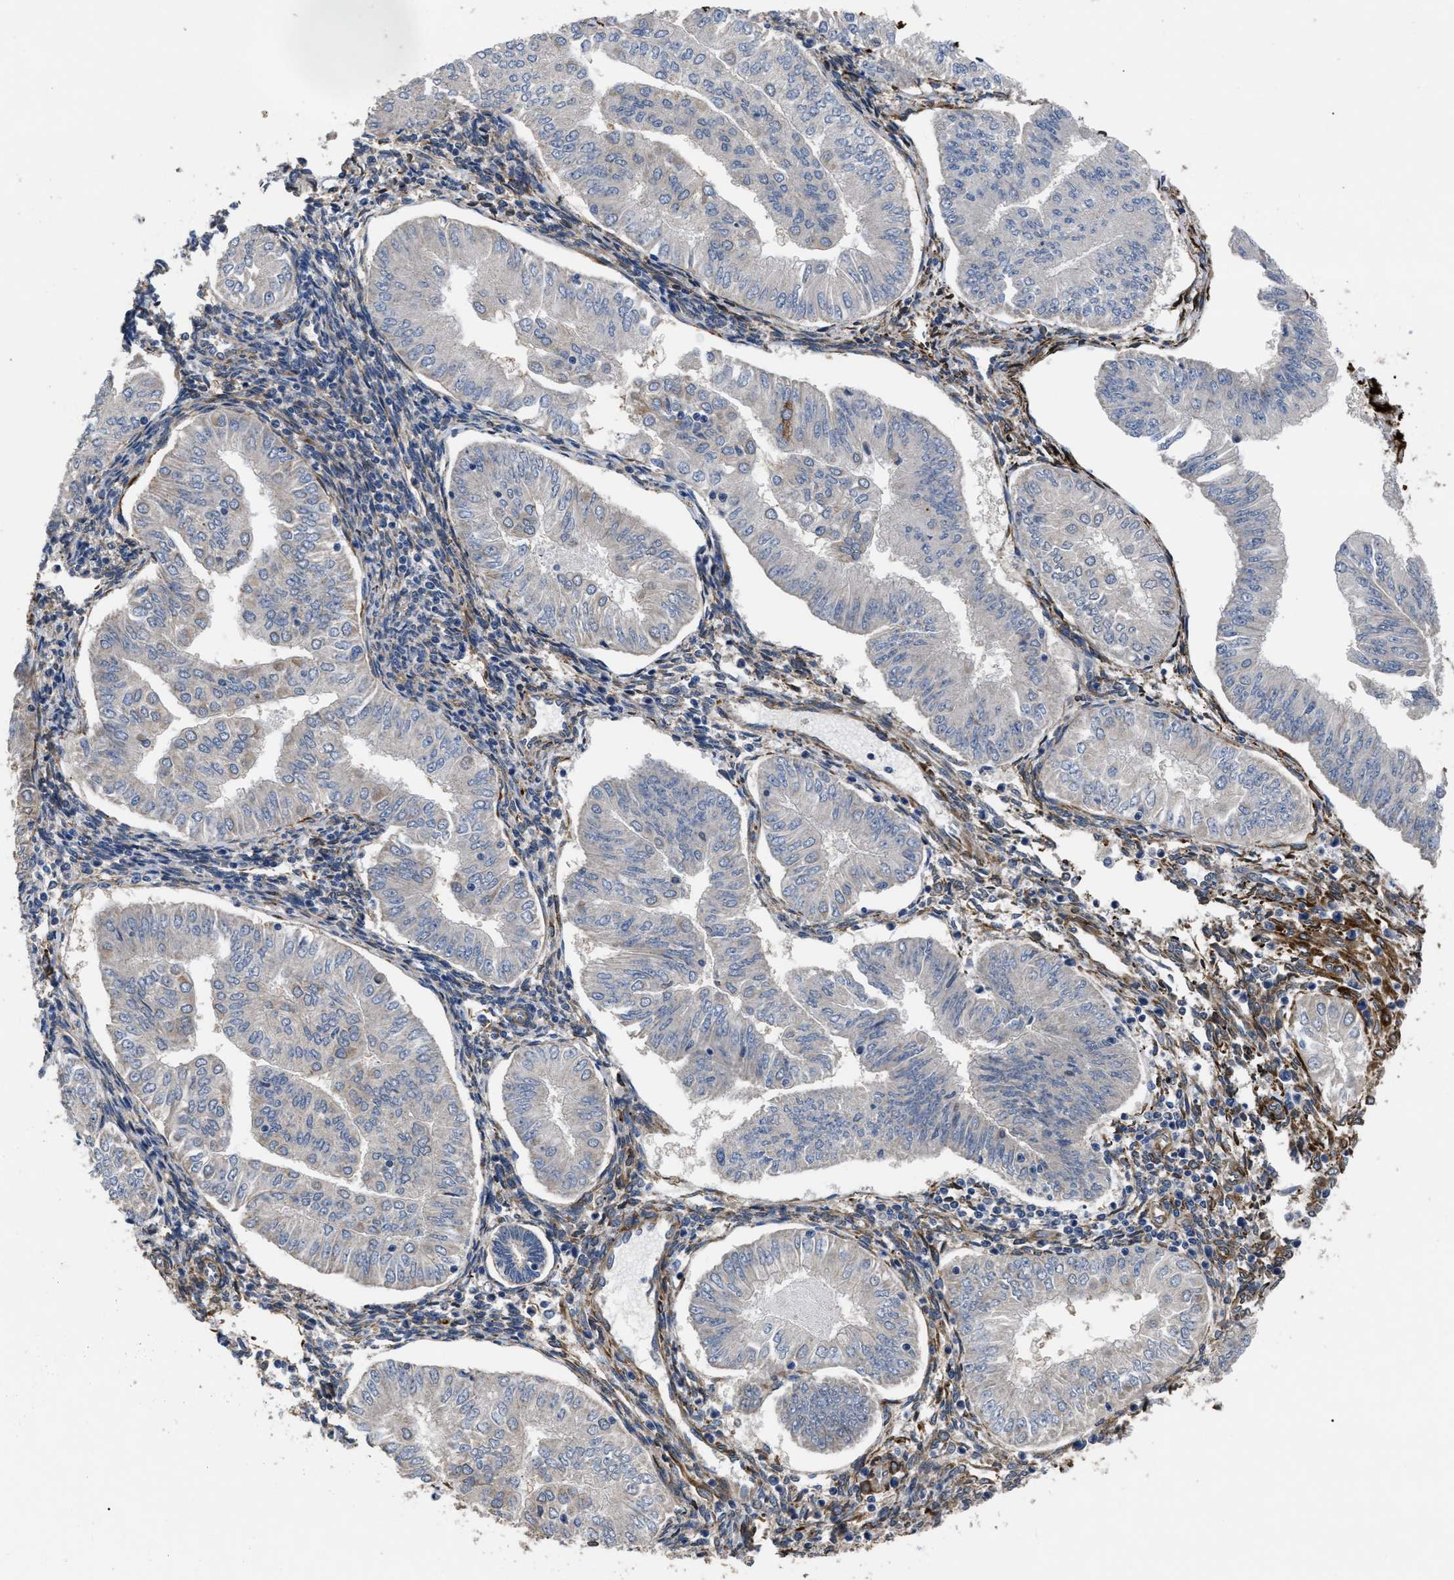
{"staining": {"intensity": "negative", "quantity": "none", "location": "none"}, "tissue": "endometrial cancer", "cell_type": "Tumor cells", "image_type": "cancer", "snomed": [{"axis": "morphology", "description": "Normal tissue, NOS"}, {"axis": "morphology", "description": "Adenocarcinoma, NOS"}, {"axis": "topography", "description": "Endometrium"}], "caption": "Tumor cells show no significant protein expression in endometrial cancer. (DAB (3,3'-diaminobenzidine) immunohistochemistry (IHC) visualized using brightfield microscopy, high magnification).", "gene": "SQLE", "patient": {"sex": "female", "age": 53}}